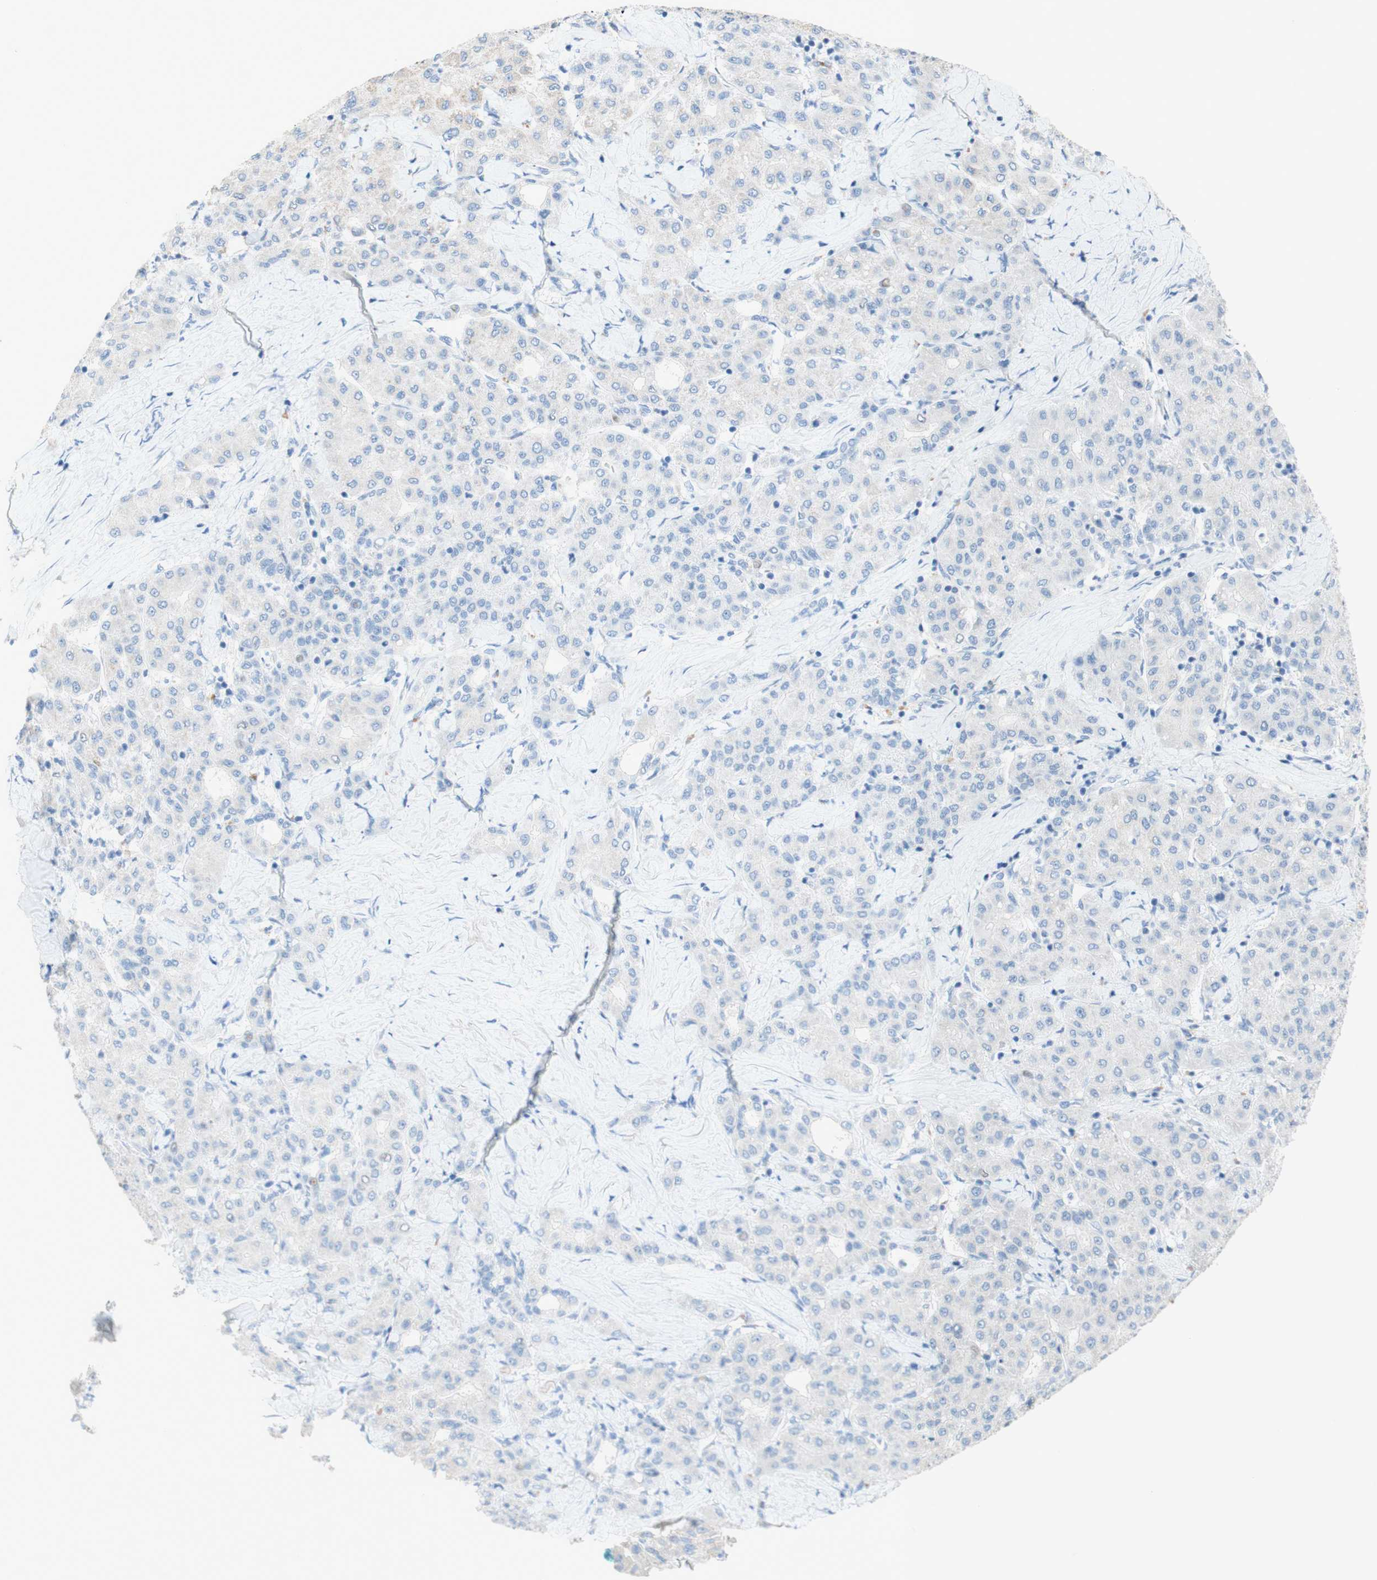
{"staining": {"intensity": "negative", "quantity": "none", "location": "none"}, "tissue": "liver cancer", "cell_type": "Tumor cells", "image_type": "cancer", "snomed": [{"axis": "morphology", "description": "Carcinoma, Hepatocellular, NOS"}, {"axis": "topography", "description": "Liver"}], "caption": "High magnification brightfield microscopy of liver cancer (hepatocellular carcinoma) stained with DAB (3,3'-diaminobenzidine) (brown) and counterstained with hematoxylin (blue): tumor cells show no significant staining.", "gene": "POLR2J3", "patient": {"sex": "male", "age": 65}}